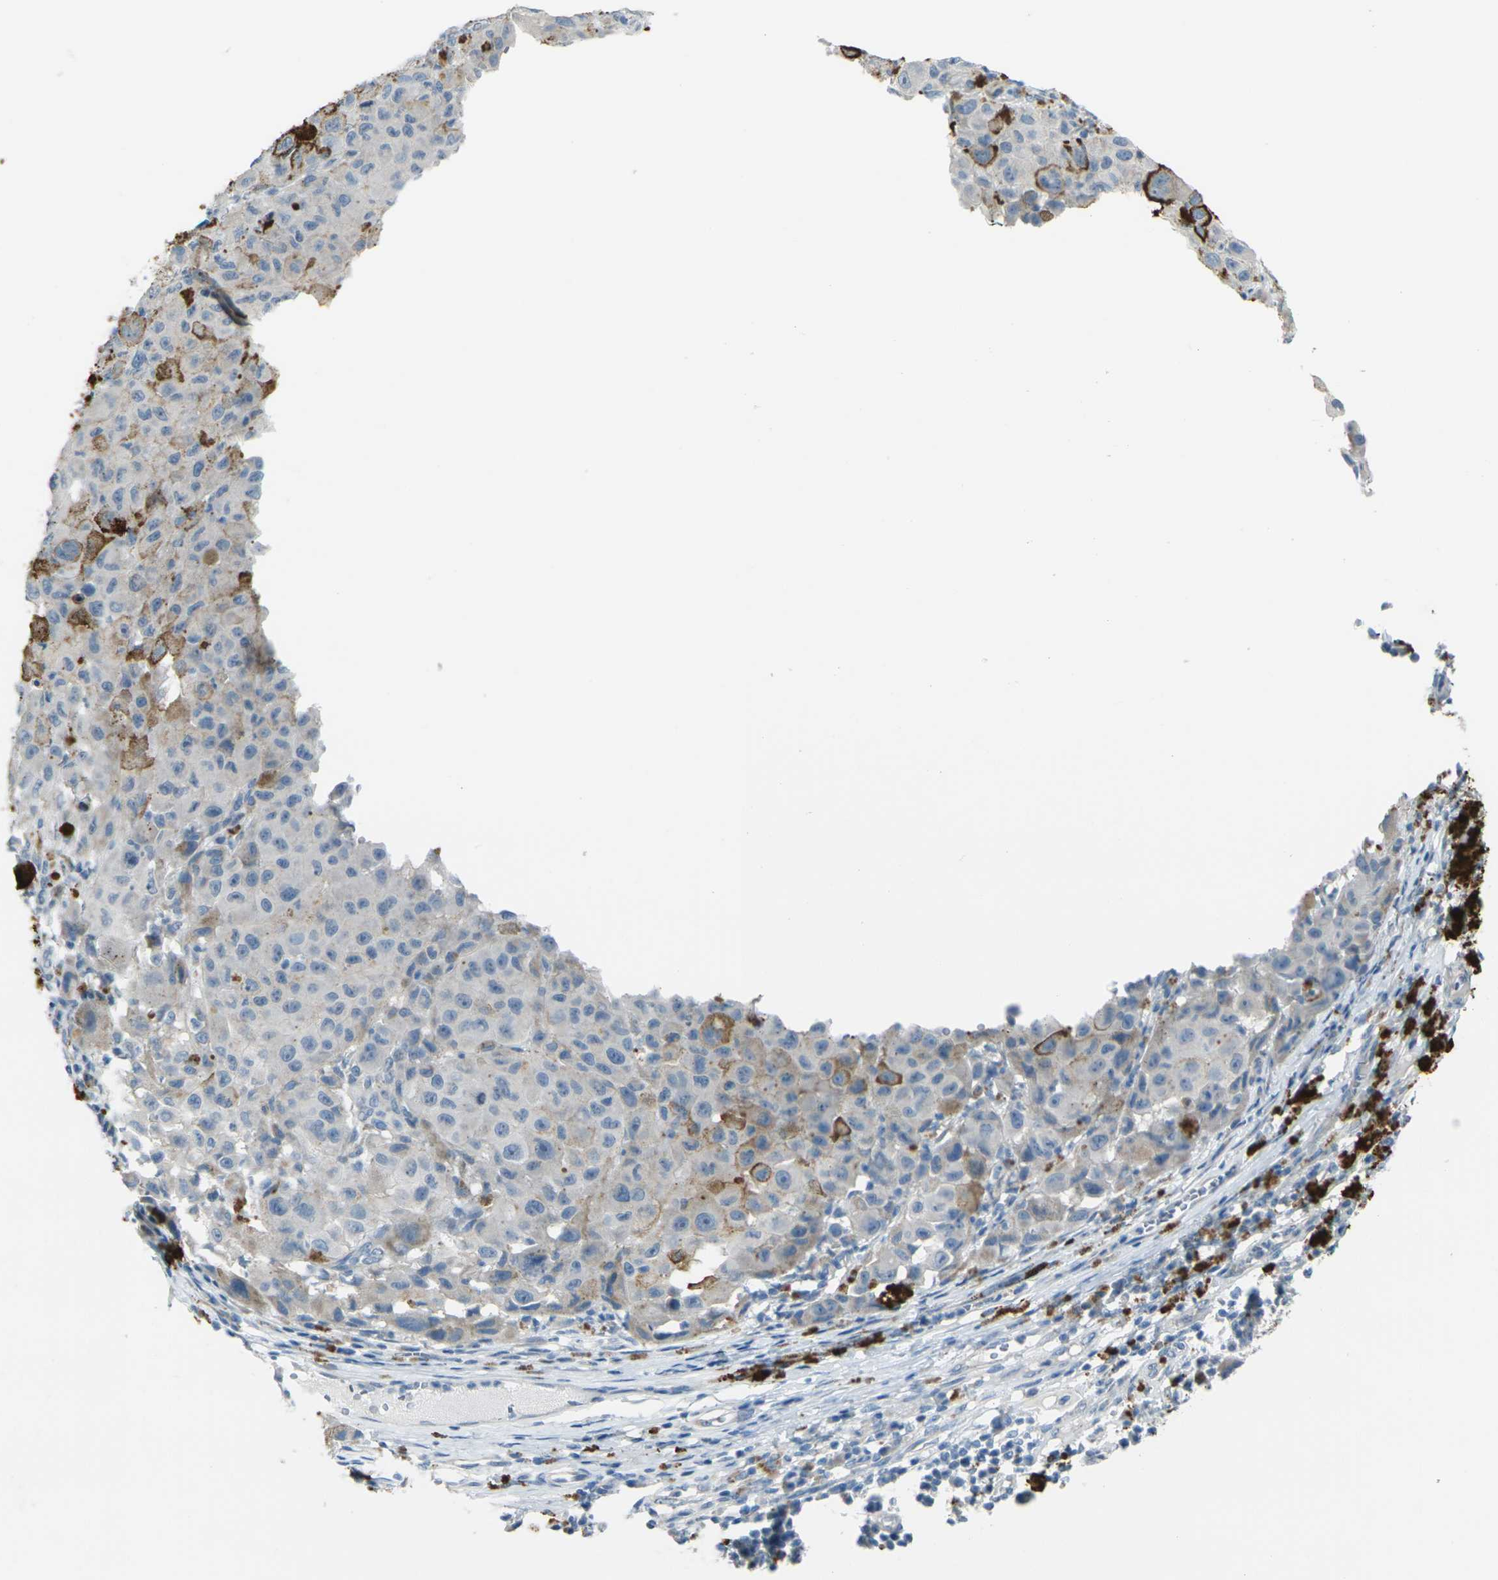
{"staining": {"intensity": "weak", "quantity": "25%-75%", "location": "cytoplasmic/membranous"}, "tissue": "melanoma", "cell_type": "Tumor cells", "image_type": "cancer", "snomed": [{"axis": "morphology", "description": "Malignant melanoma, NOS"}, {"axis": "topography", "description": "Skin"}], "caption": "Human melanoma stained for a protein (brown) shows weak cytoplasmic/membranous positive positivity in about 25%-75% of tumor cells.", "gene": "ANKRD46", "patient": {"sex": "female", "age": 46}}